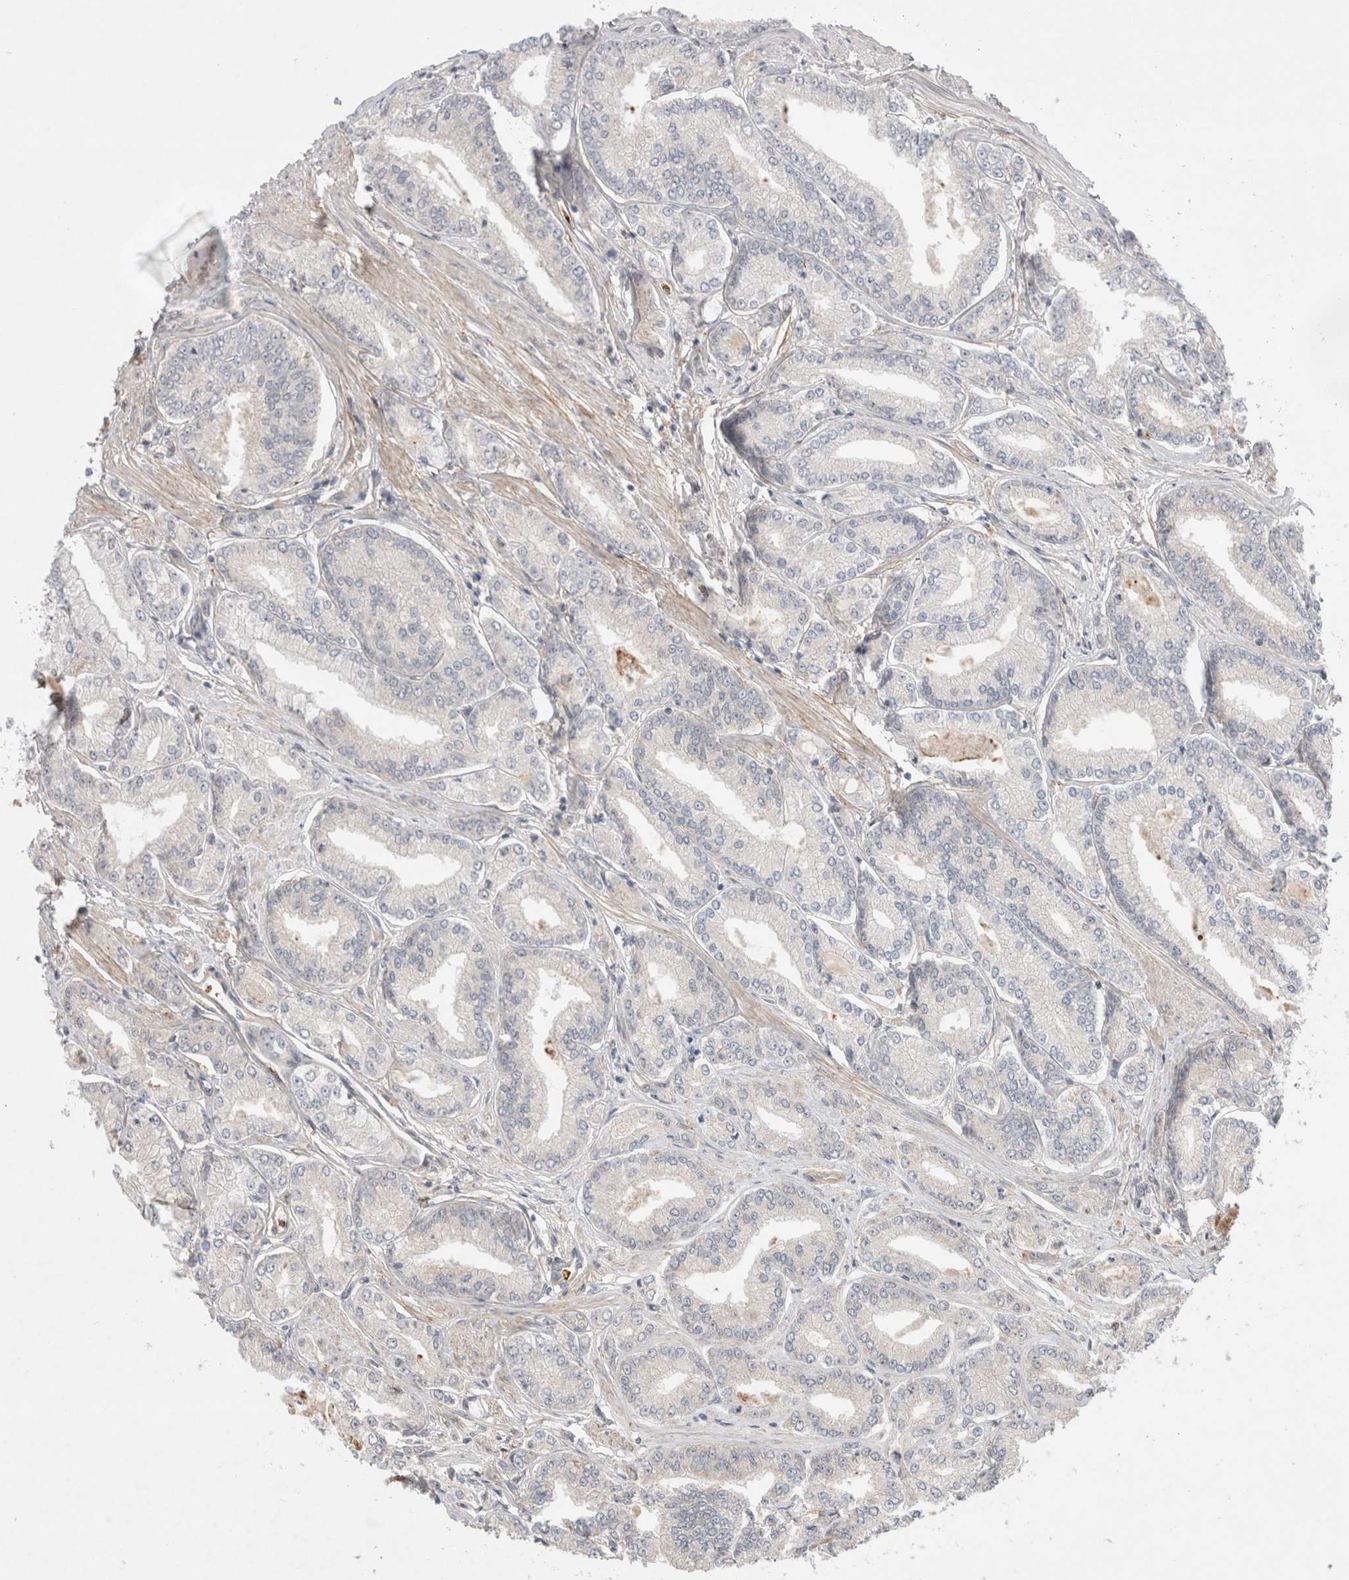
{"staining": {"intensity": "negative", "quantity": "none", "location": "none"}, "tissue": "prostate cancer", "cell_type": "Tumor cells", "image_type": "cancer", "snomed": [{"axis": "morphology", "description": "Adenocarcinoma, Low grade"}, {"axis": "topography", "description": "Prostate"}], "caption": "A high-resolution image shows immunohistochemistry staining of low-grade adenocarcinoma (prostate), which exhibits no significant expression in tumor cells.", "gene": "GSDMB", "patient": {"sex": "male", "age": 52}}